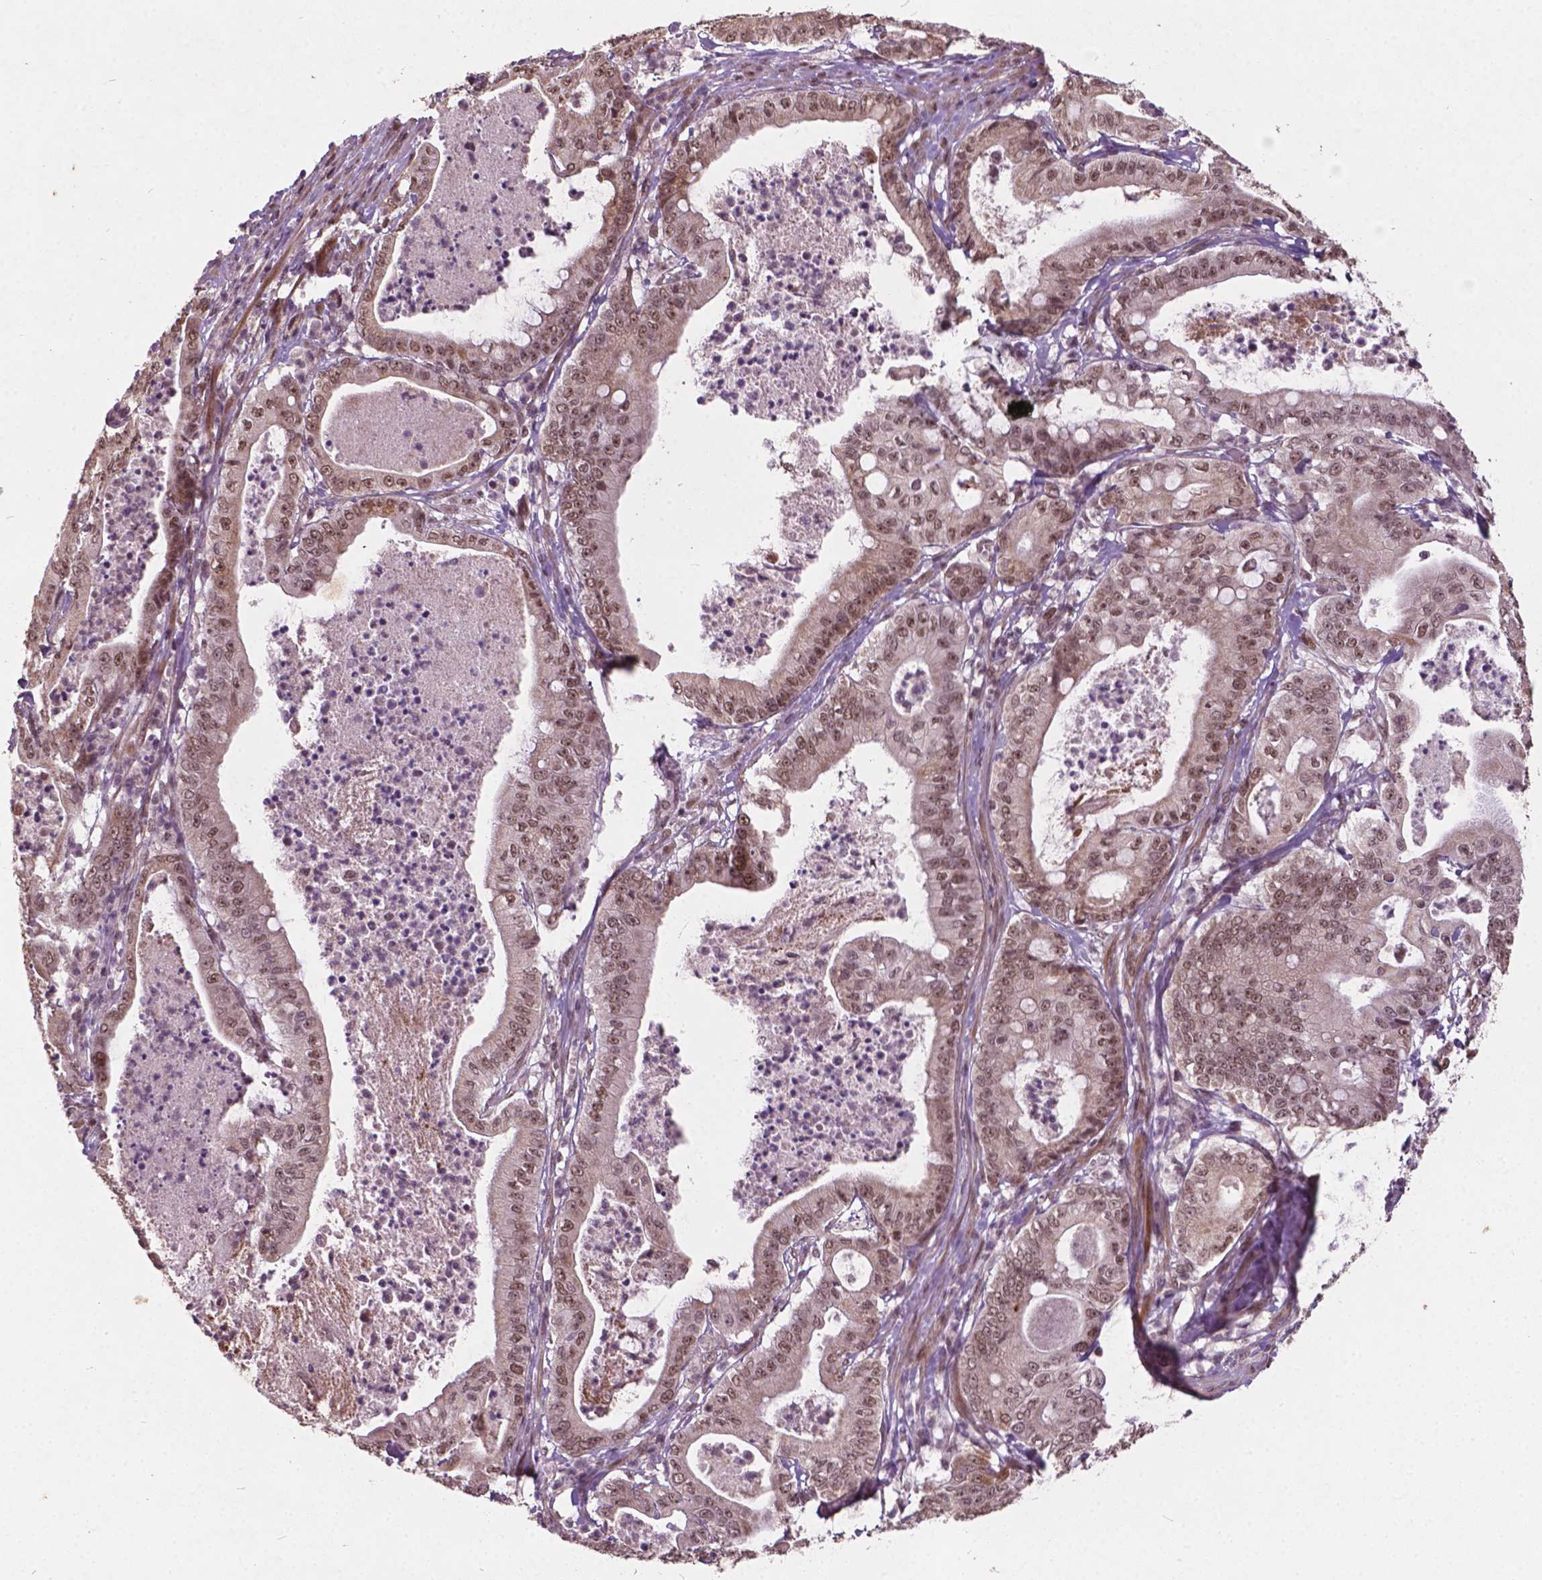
{"staining": {"intensity": "moderate", "quantity": ">75%", "location": "nuclear"}, "tissue": "pancreatic cancer", "cell_type": "Tumor cells", "image_type": "cancer", "snomed": [{"axis": "morphology", "description": "Adenocarcinoma, NOS"}, {"axis": "topography", "description": "Pancreas"}], "caption": "A brown stain labels moderate nuclear staining of a protein in pancreatic cancer (adenocarcinoma) tumor cells.", "gene": "GPS2", "patient": {"sex": "male", "age": 71}}